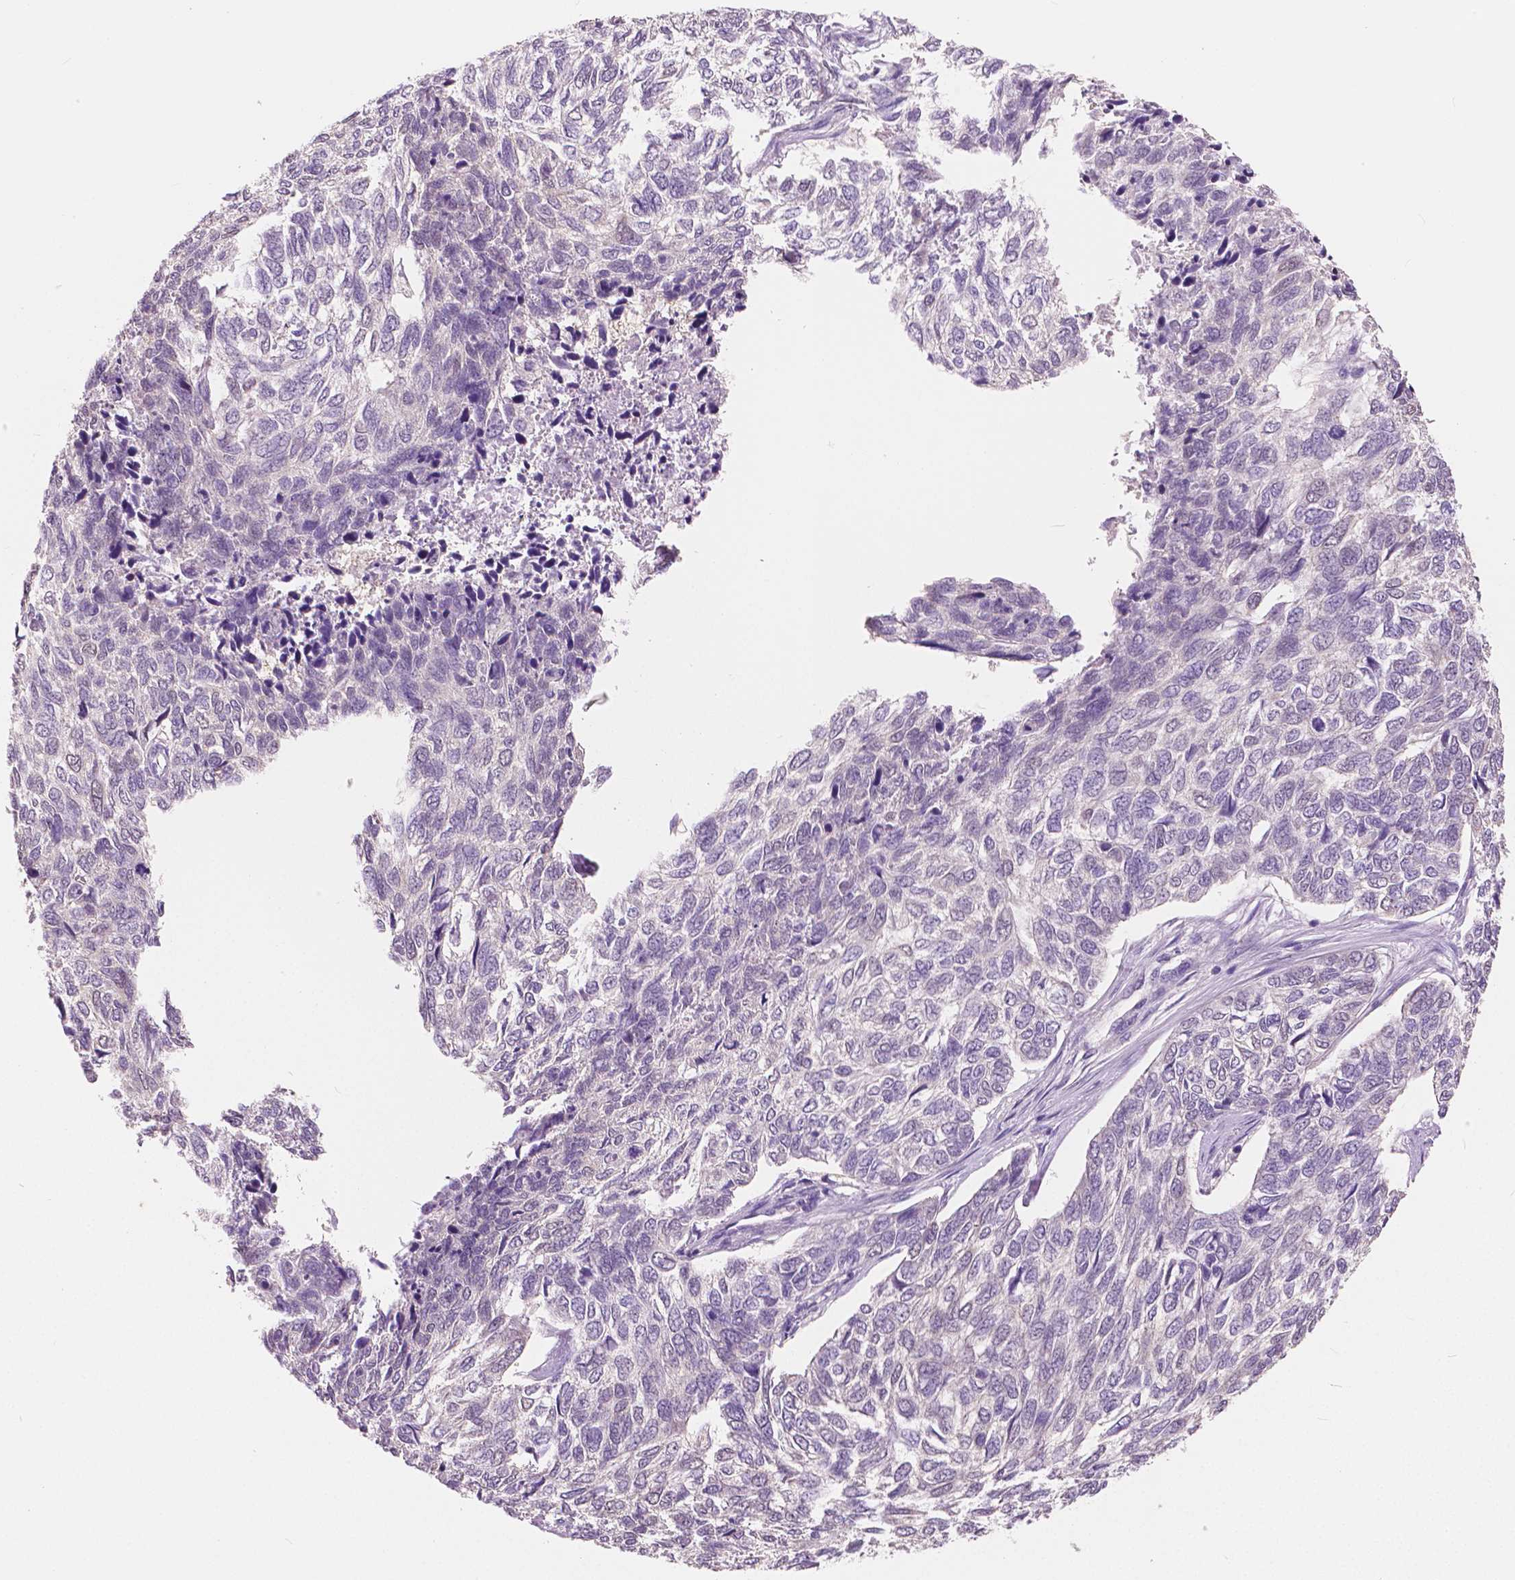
{"staining": {"intensity": "negative", "quantity": "none", "location": "none"}, "tissue": "skin cancer", "cell_type": "Tumor cells", "image_type": "cancer", "snomed": [{"axis": "morphology", "description": "Basal cell carcinoma"}, {"axis": "topography", "description": "Skin"}], "caption": "Immunohistochemistry (IHC) of human skin basal cell carcinoma demonstrates no staining in tumor cells. (DAB IHC with hematoxylin counter stain).", "gene": "TKFC", "patient": {"sex": "female", "age": 65}}